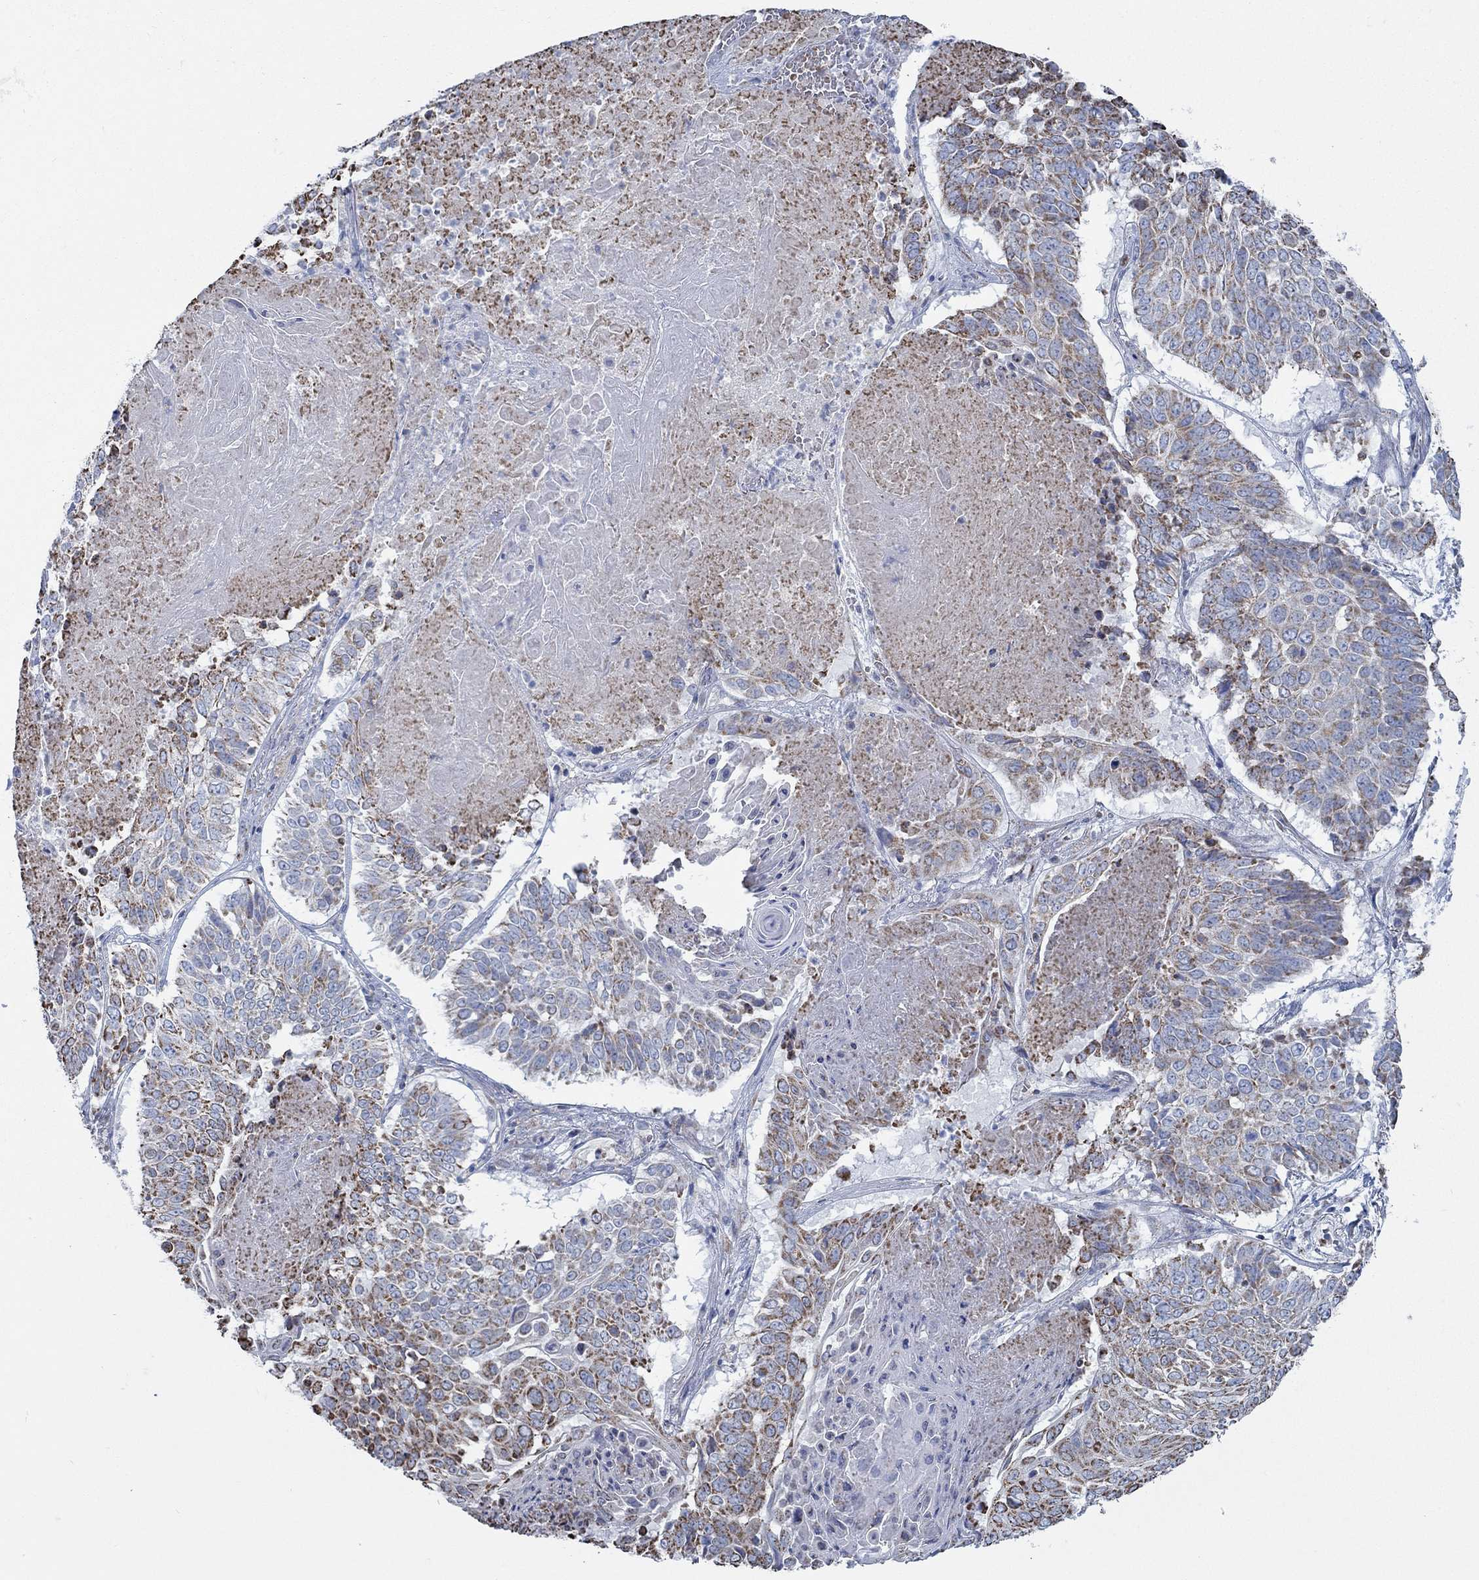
{"staining": {"intensity": "moderate", "quantity": ">75%", "location": "cytoplasmic/membranous"}, "tissue": "lung cancer", "cell_type": "Tumor cells", "image_type": "cancer", "snomed": [{"axis": "morphology", "description": "Squamous cell carcinoma, NOS"}, {"axis": "topography", "description": "Lung"}], "caption": "Lung cancer stained with DAB (3,3'-diaminobenzidine) immunohistochemistry demonstrates medium levels of moderate cytoplasmic/membranous positivity in approximately >75% of tumor cells.", "gene": "GLOD5", "patient": {"sex": "male", "age": 64}}